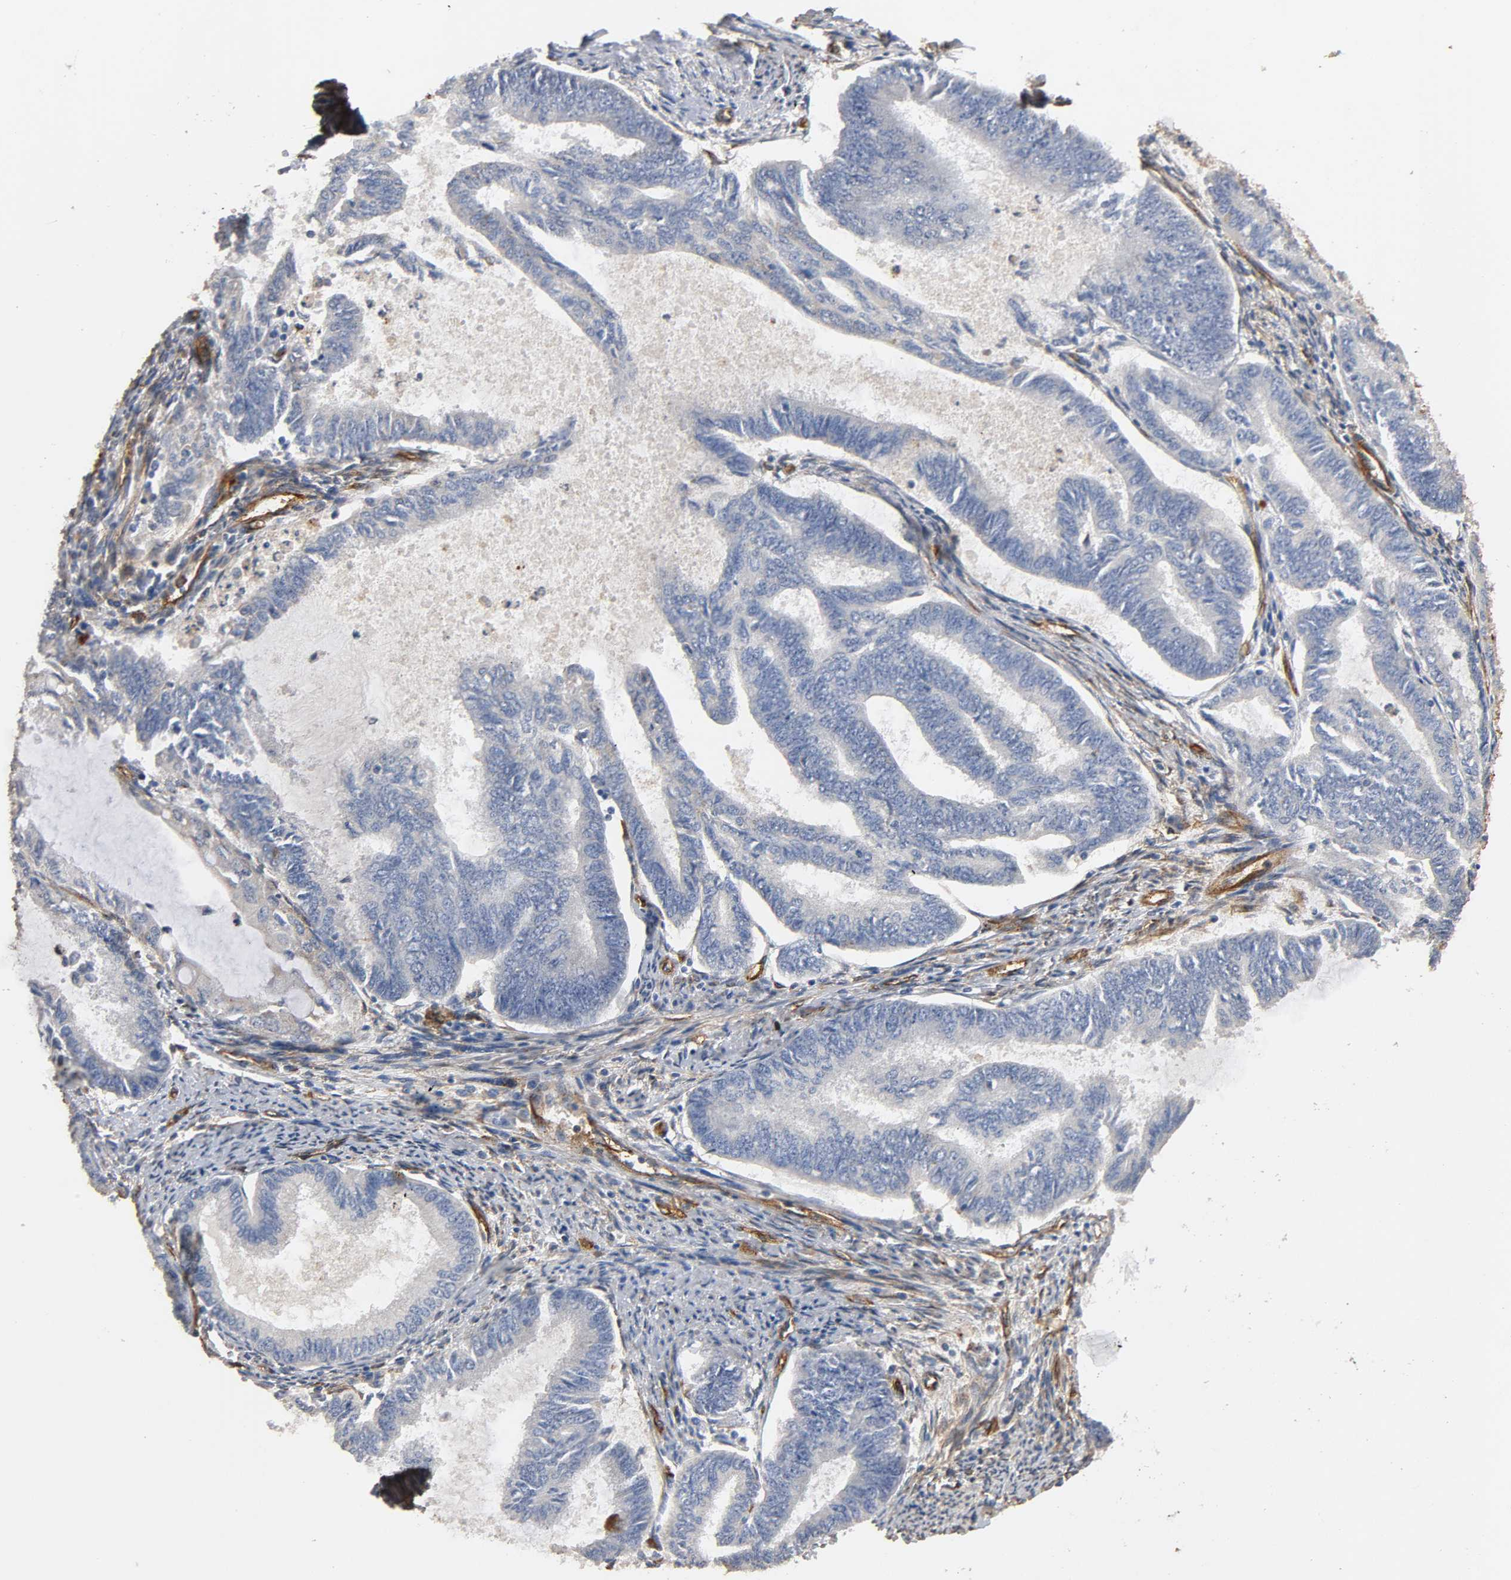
{"staining": {"intensity": "negative", "quantity": "none", "location": "none"}, "tissue": "endometrial cancer", "cell_type": "Tumor cells", "image_type": "cancer", "snomed": [{"axis": "morphology", "description": "Adenocarcinoma, NOS"}, {"axis": "topography", "description": "Endometrium"}], "caption": "Protein analysis of endometrial cancer shows no significant positivity in tumor cells.", "gene": "IFITM3", "patient": {"sex": "female", "age": 86}}